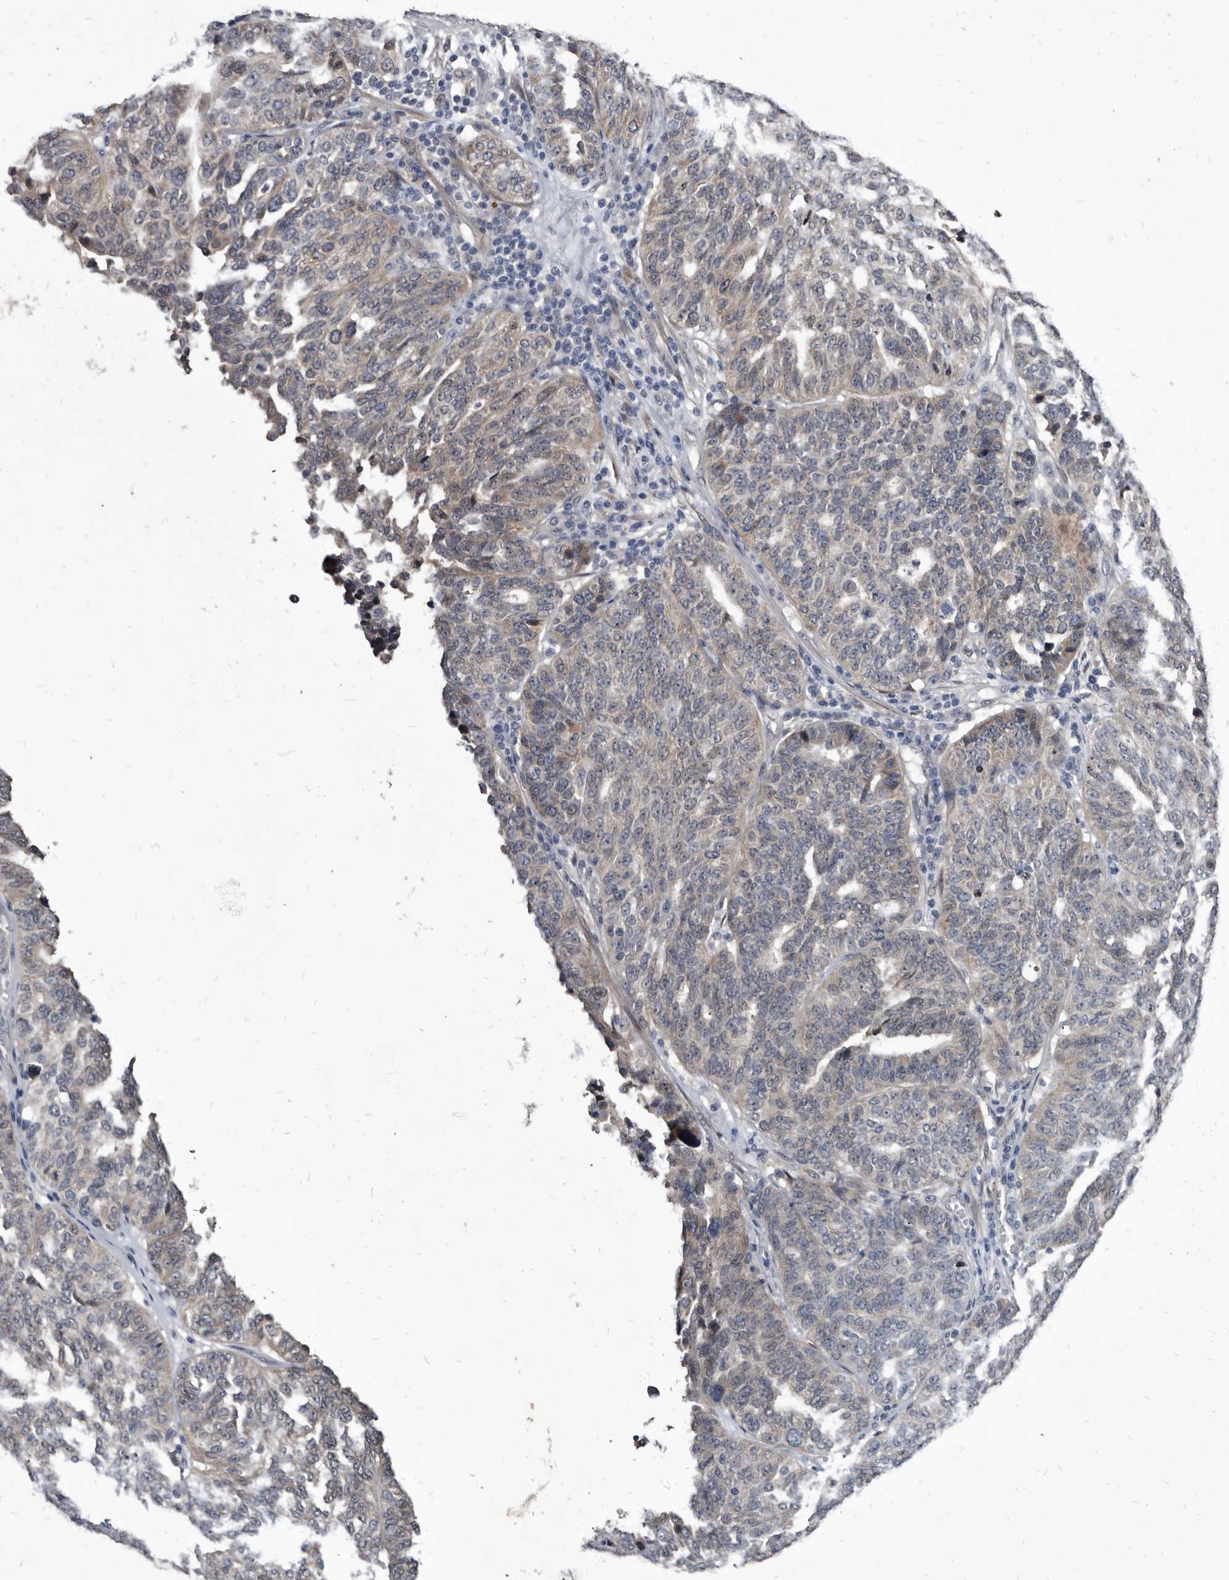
{"staining": {"intensity": "weak", "quantity": "<25%", "location": "cytoplasmic/membranous"}, "tissue": "ovarian cancer", "cell_type": "Tumor cells", "image_type": "cancer", "snomed": [{"axis": "morphology", "description": "Cystadenocarcinoma, serous, NOS"}, {"axis": "topography", "description": "Ovary"}], "caption": "The IHC histopathology image has no significant expression in tumor cells of serous cystadenocarcinoma (ovarian) tissue.", "gene": "PROM1", "patient": {"sex": "female", "age": 59}}